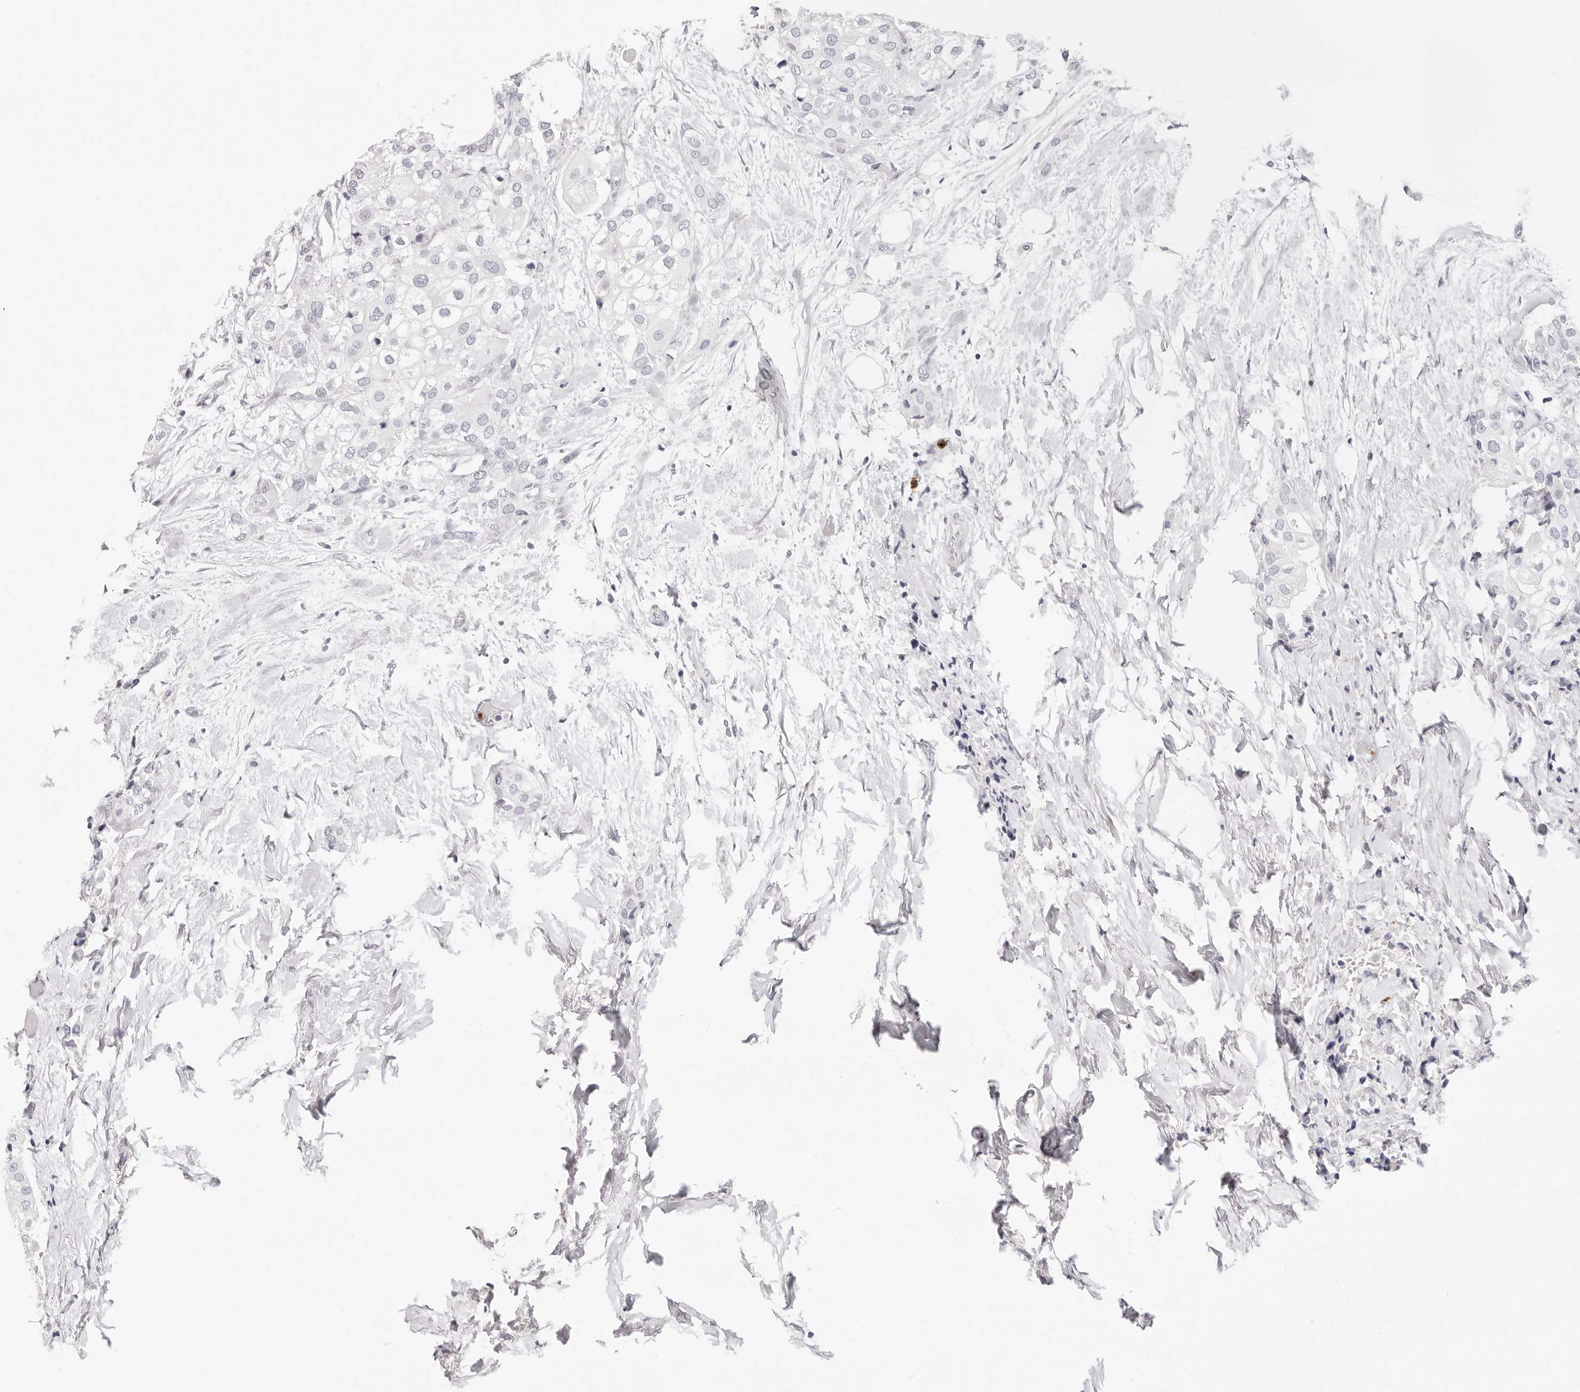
{"staining": {"intensity": "negative", "quantity": "none", "location": "none"}, "tissue": "urothelial cancer", "cell_type": "Tumor cells", "image_type": "cancer", "snomed": [{"axis": "morphology", "description": "Urothelial carcinoma, High grade"}, {"axis": "topography", "description": "Urinary bladder"}], "caption": "An immunohistochemistry histopathology image of urothelial carcinoma (high-grade) is shown. There is no staining in tumor cells of urothelial carcinoma (high-grade).", "gene": "CAMP", "patient": {"sex": "male", "age": 64}}